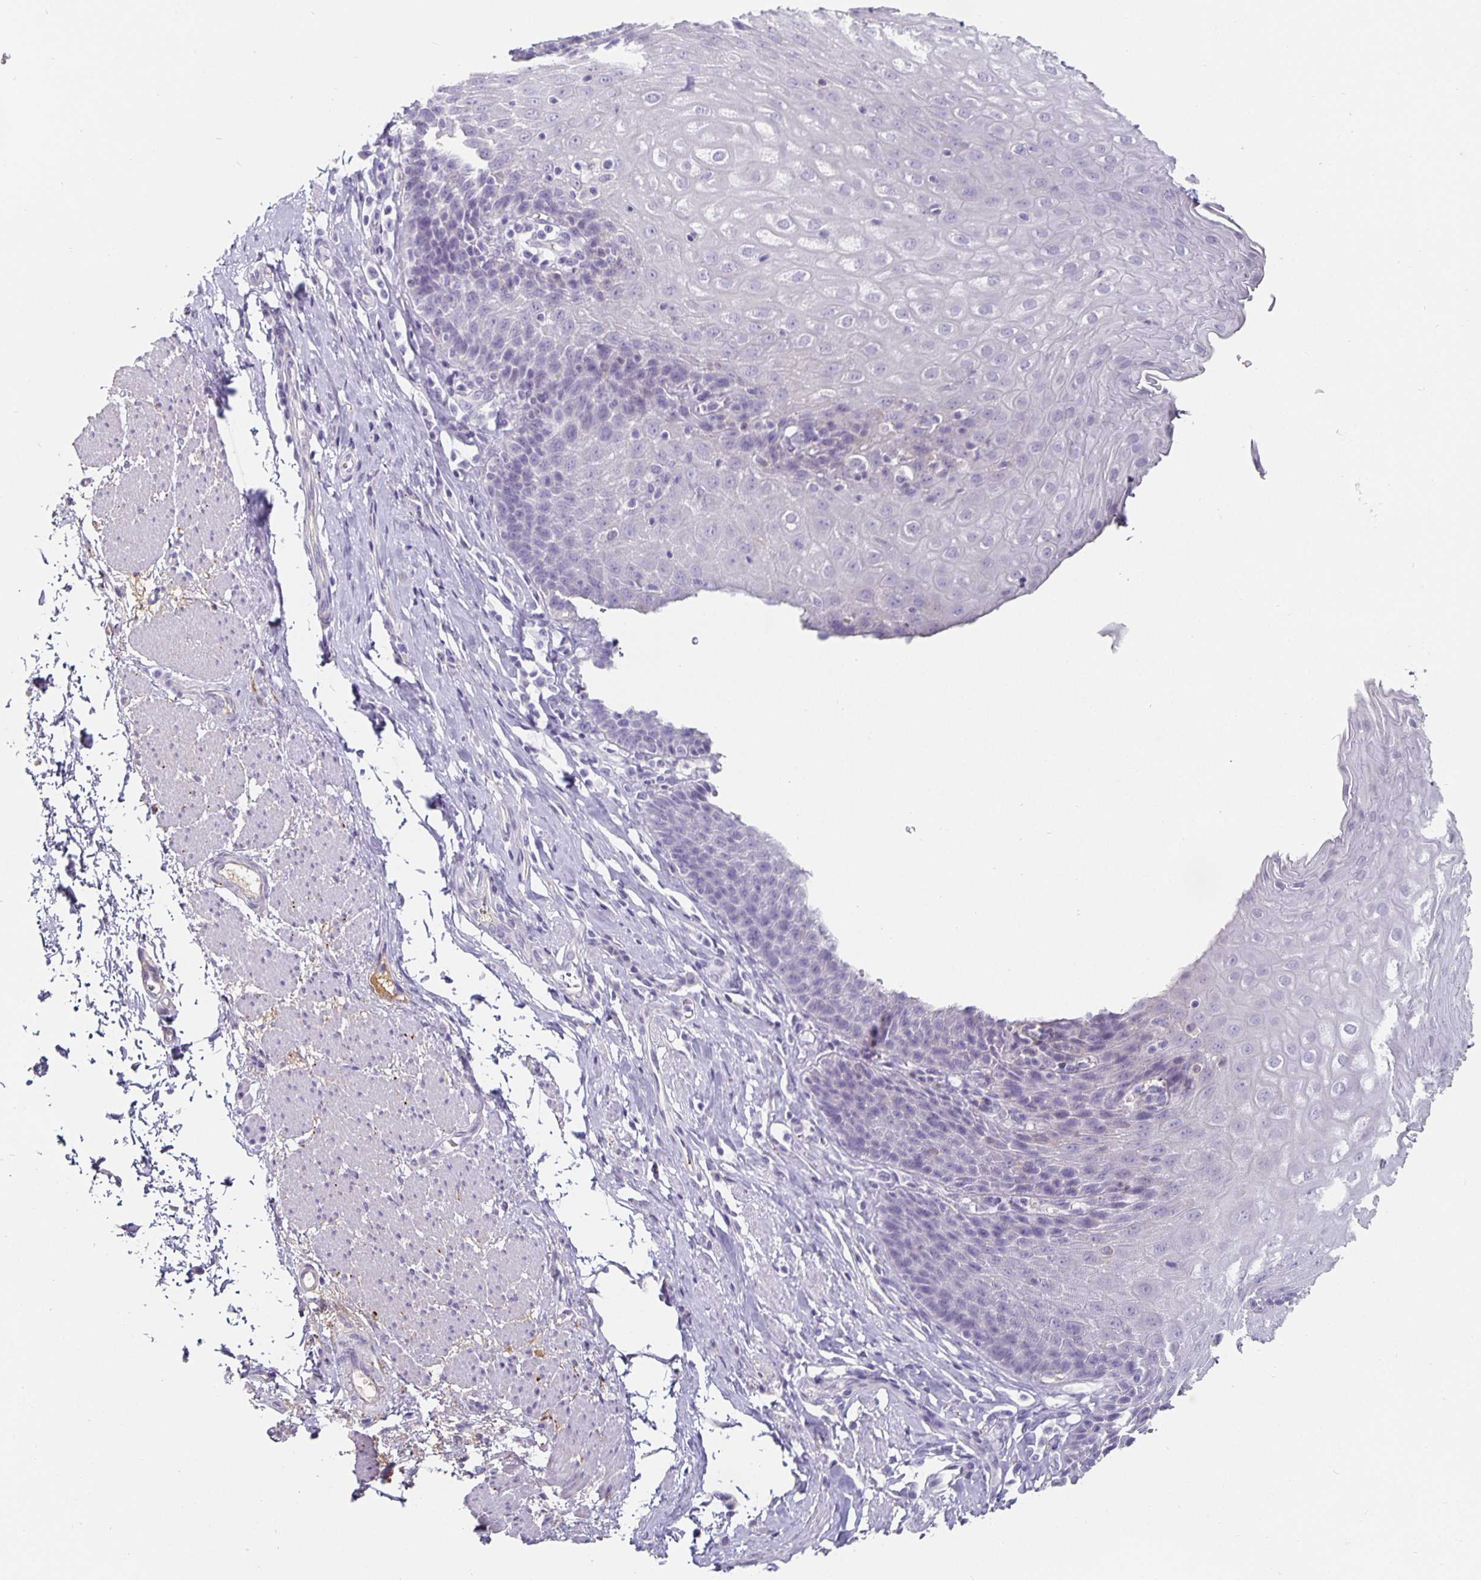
{"staining": {"intensity": "negative", "quantity": "none", "location": "none"}, "tissue": "esophagus", "cell_type": "Squamous epithelial cells", "image_type": "normal", "snomed": [{"axis": "morphology", "description": "Normal tissue, NOS"}, {"axis": "topography", "description": "Esophagus"}], "caption": "This is an IHC image of normal esophagus. There is no positivity in squamous epithelial cells.", "gene": "CHGA", "patient": {"sex": "female", "age": 61}}